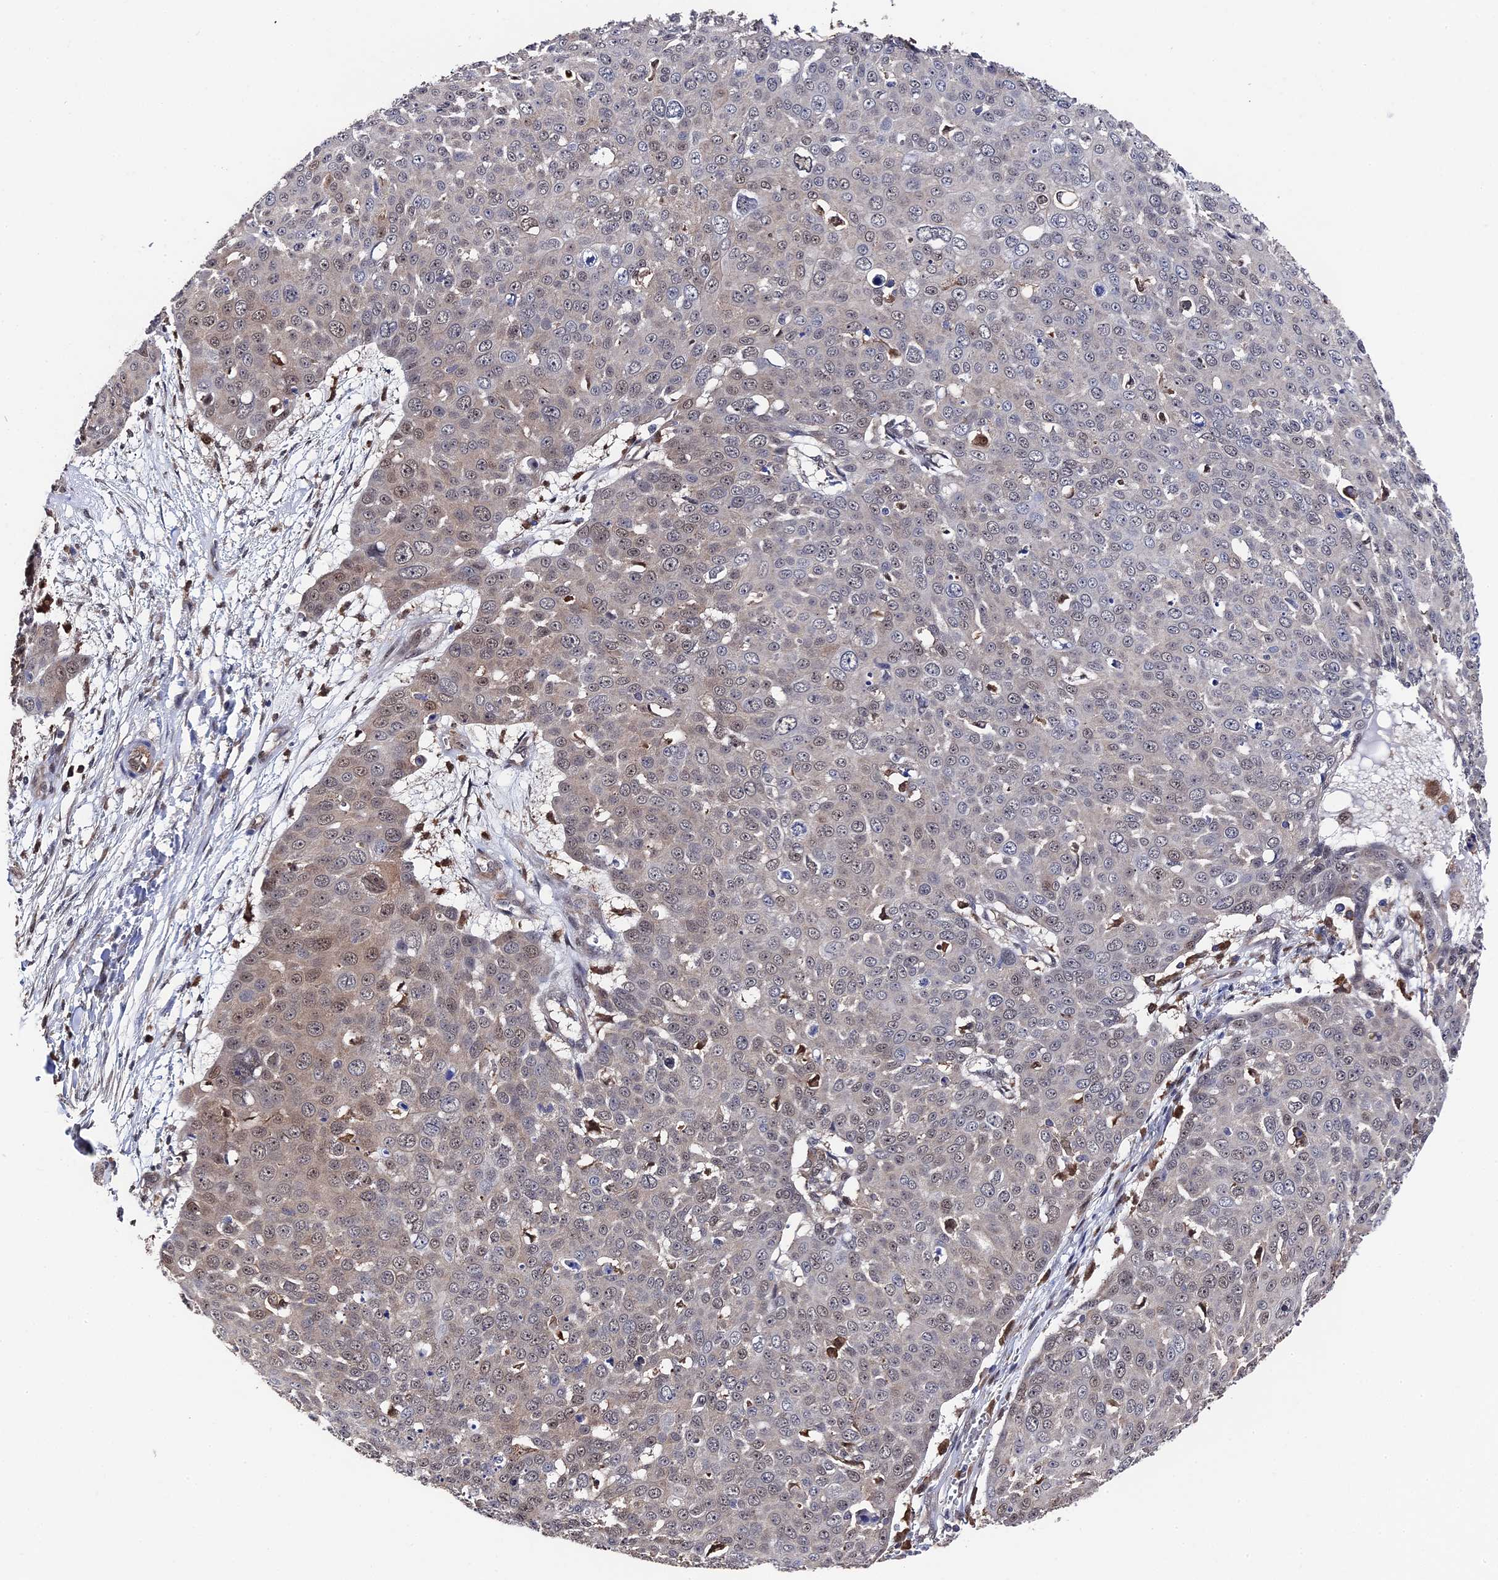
{"staining": {"intensity": "weak", "quantity": "<25%", "location": "nuclear"}, "tissue": "skin cancer", "cell_type": "Tumor cells", "image_type": "cancer", "snomed": [{"axis": "morphology", "description": "Squamous cell carcinoma, NOS"}, {"axis": "topography", "description": "Skin"}], "caption": "A histopathology image of squamous cell carcinoma (skin) stained for a protein demonstrates no brown staining in tumor cells. The staining is performed using DAB (3,3'-diaminobenzidine) brown chromogen with nuclei counter-stained in using hematoxylin.", "gene": "RNH1", "patient": {"sex": "male", "age": 71}}